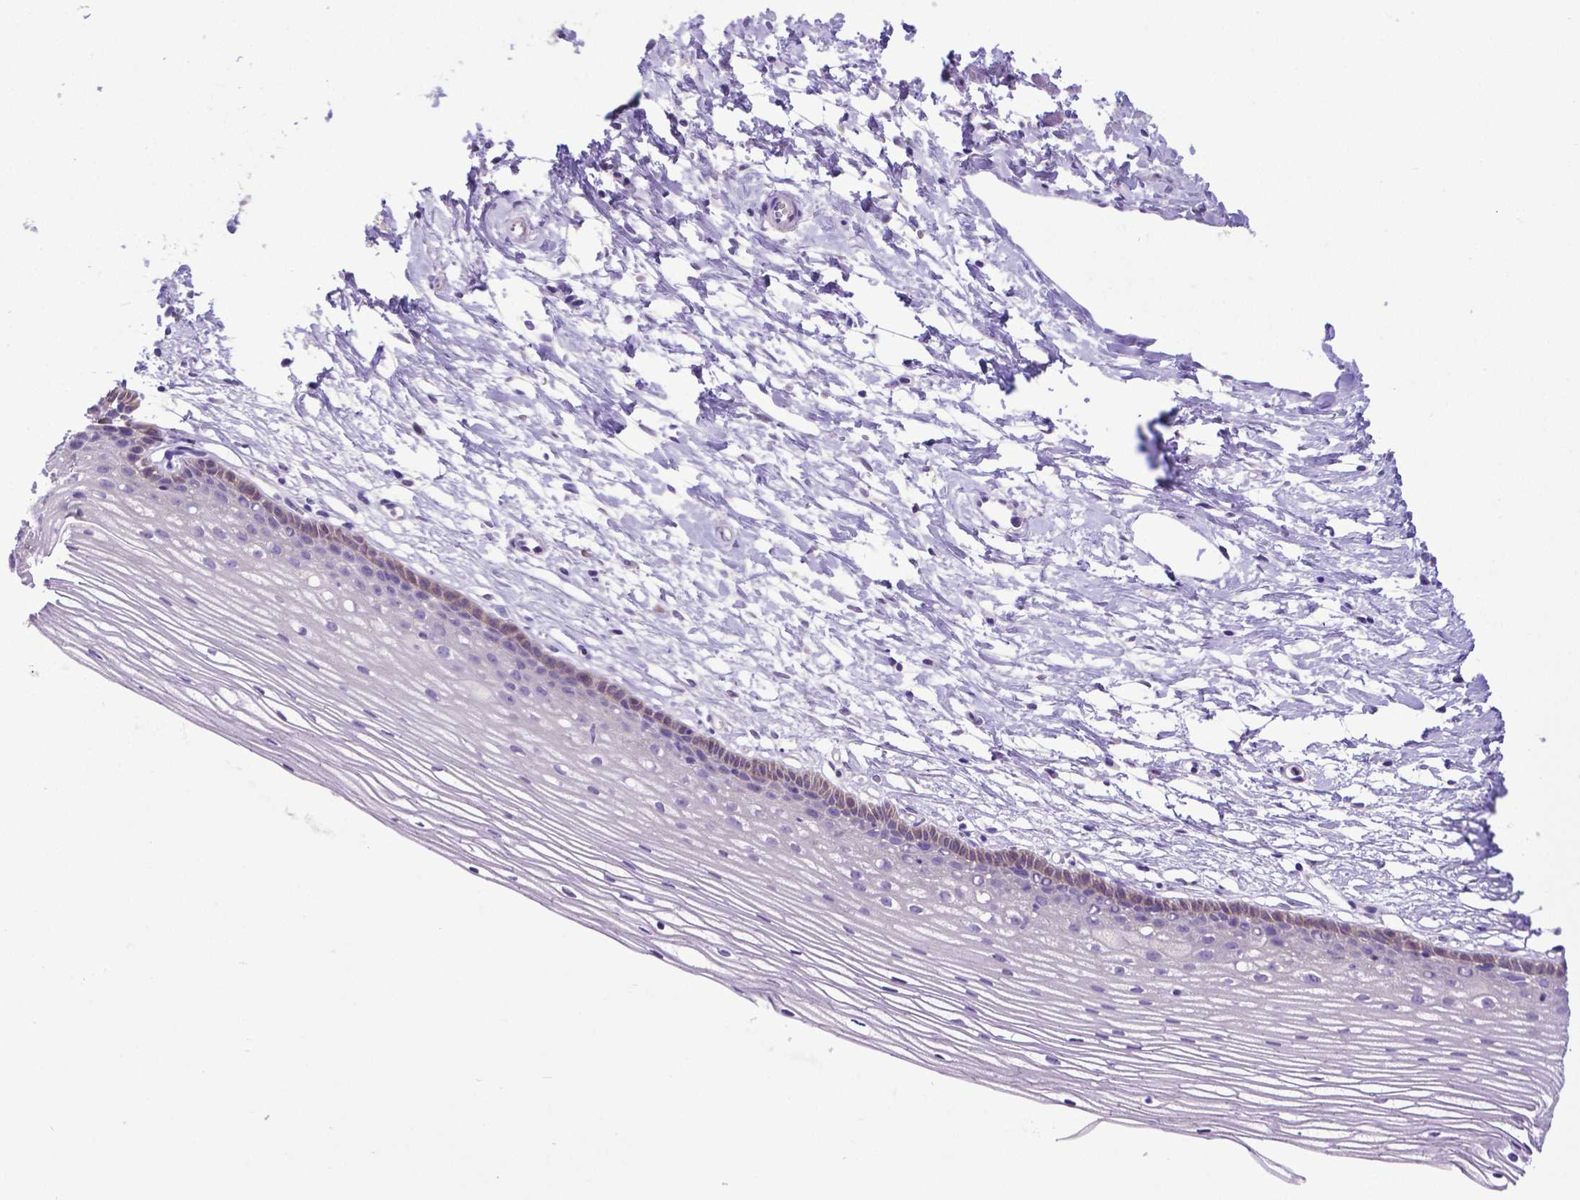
{"staining": {"intensity": "negative", "quantity": "none", "location": "none"}, "tissue": "cervix", "cell_type": "Glandular cells", "image_type": "normal", "snomed": [{"axis": "morphology", "description": "Normal tissue, NOS"}, {"axis": "topography", "description": "Cervix"}], "caption": "The immunohistochemistry photomicrograph has no significant positivity in glandular cells of cervix.", "gene": "ADRA2B", "patient": {"sex": "female", "age": 40}}